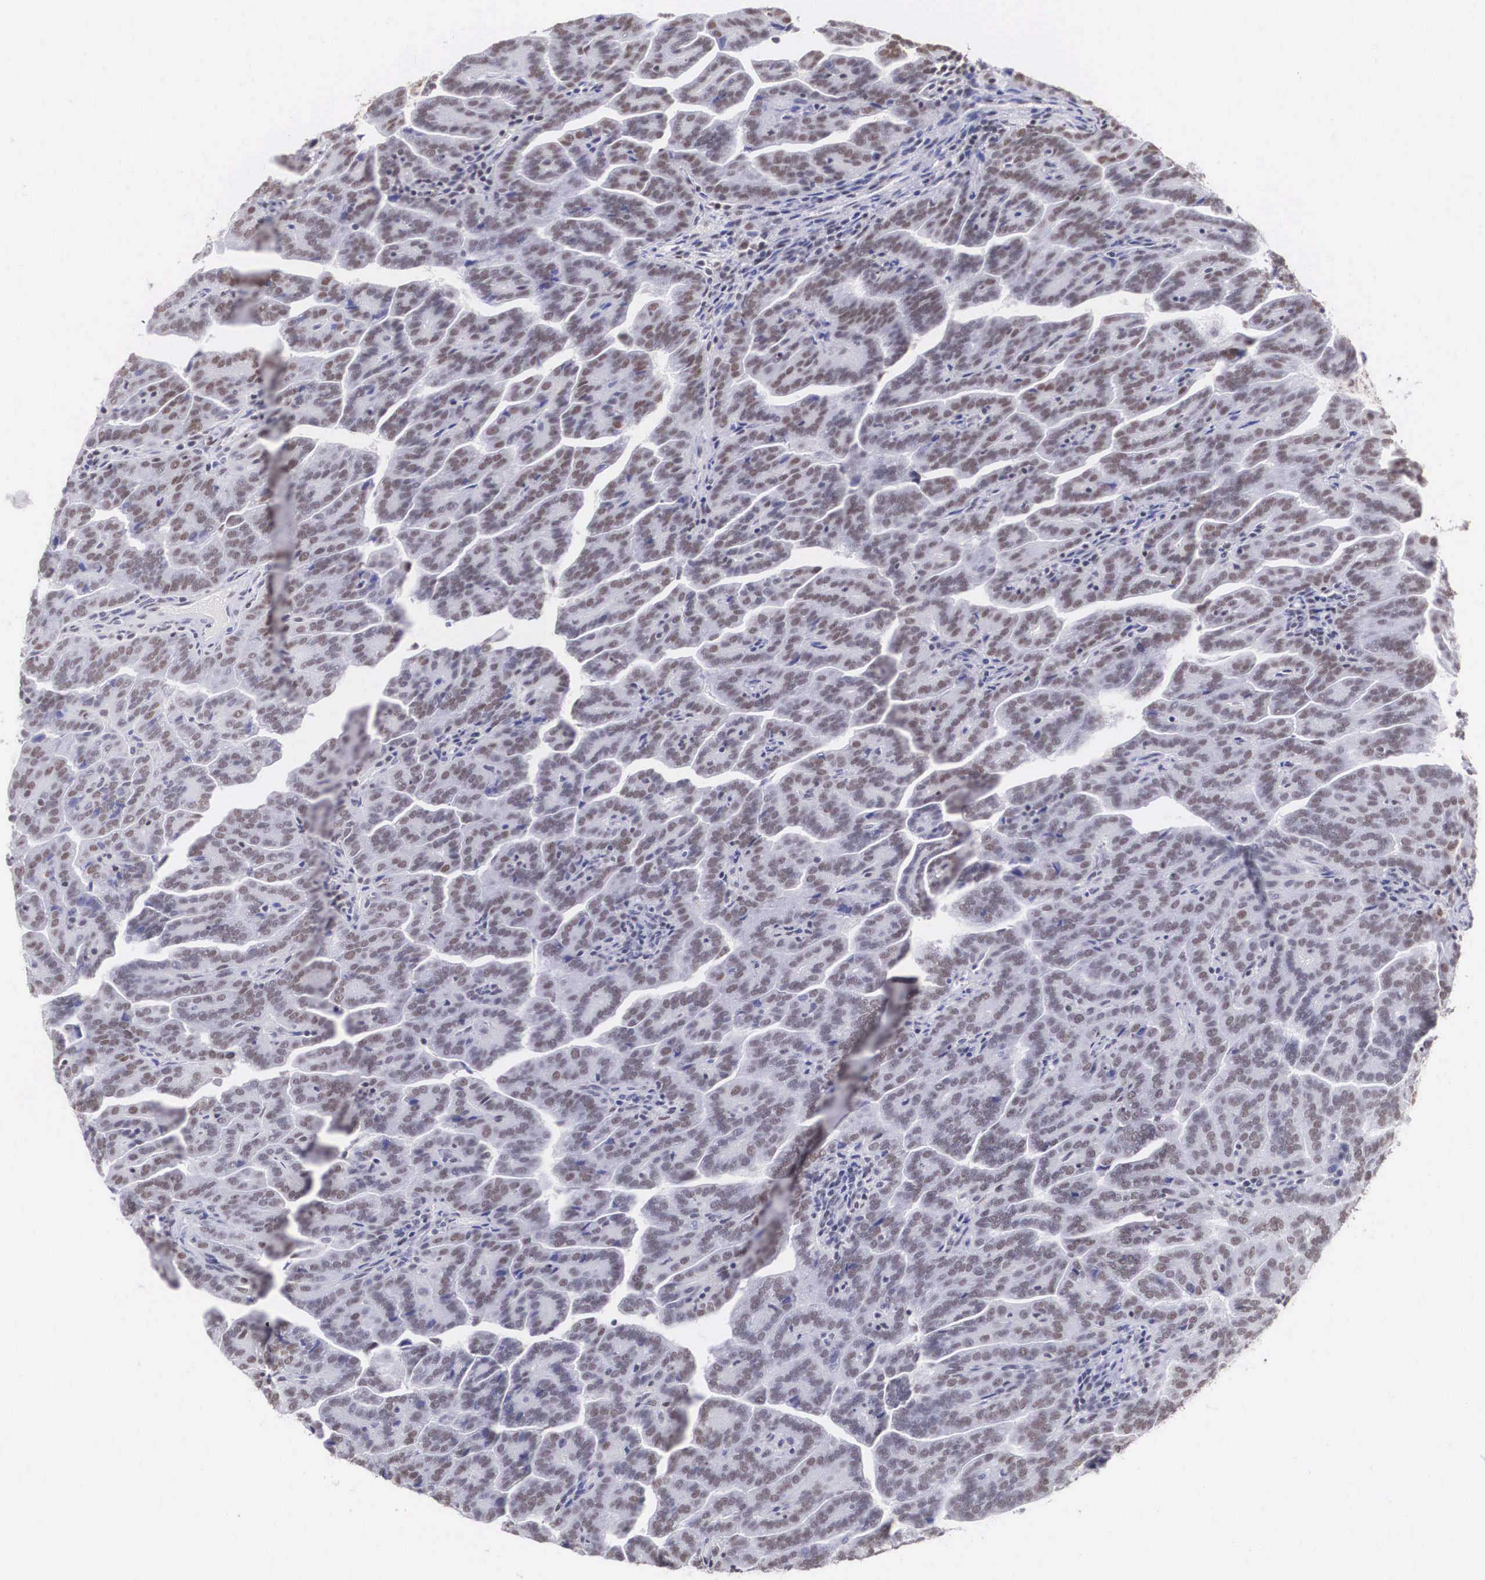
{"staining": {"intensity": "weak", "quantity": ">75%", "location": "nuclear"}, "tissue": "renal cancer", "cell_type": "Tumor cells", "image_type": "cancer", "snomed": [{"axis": "morphology", "description": "Adenocarcinoma, NOS"}, {"axis": "topography", "description": "Kidney"}], "caption": "This is a micrograph of IHC staining of adenocarcinoma (renal), which shows weak staining in the nuclear of tumor cells.", "gene": "CSTF2", "patient": {"sex": "male", "age": 61}}